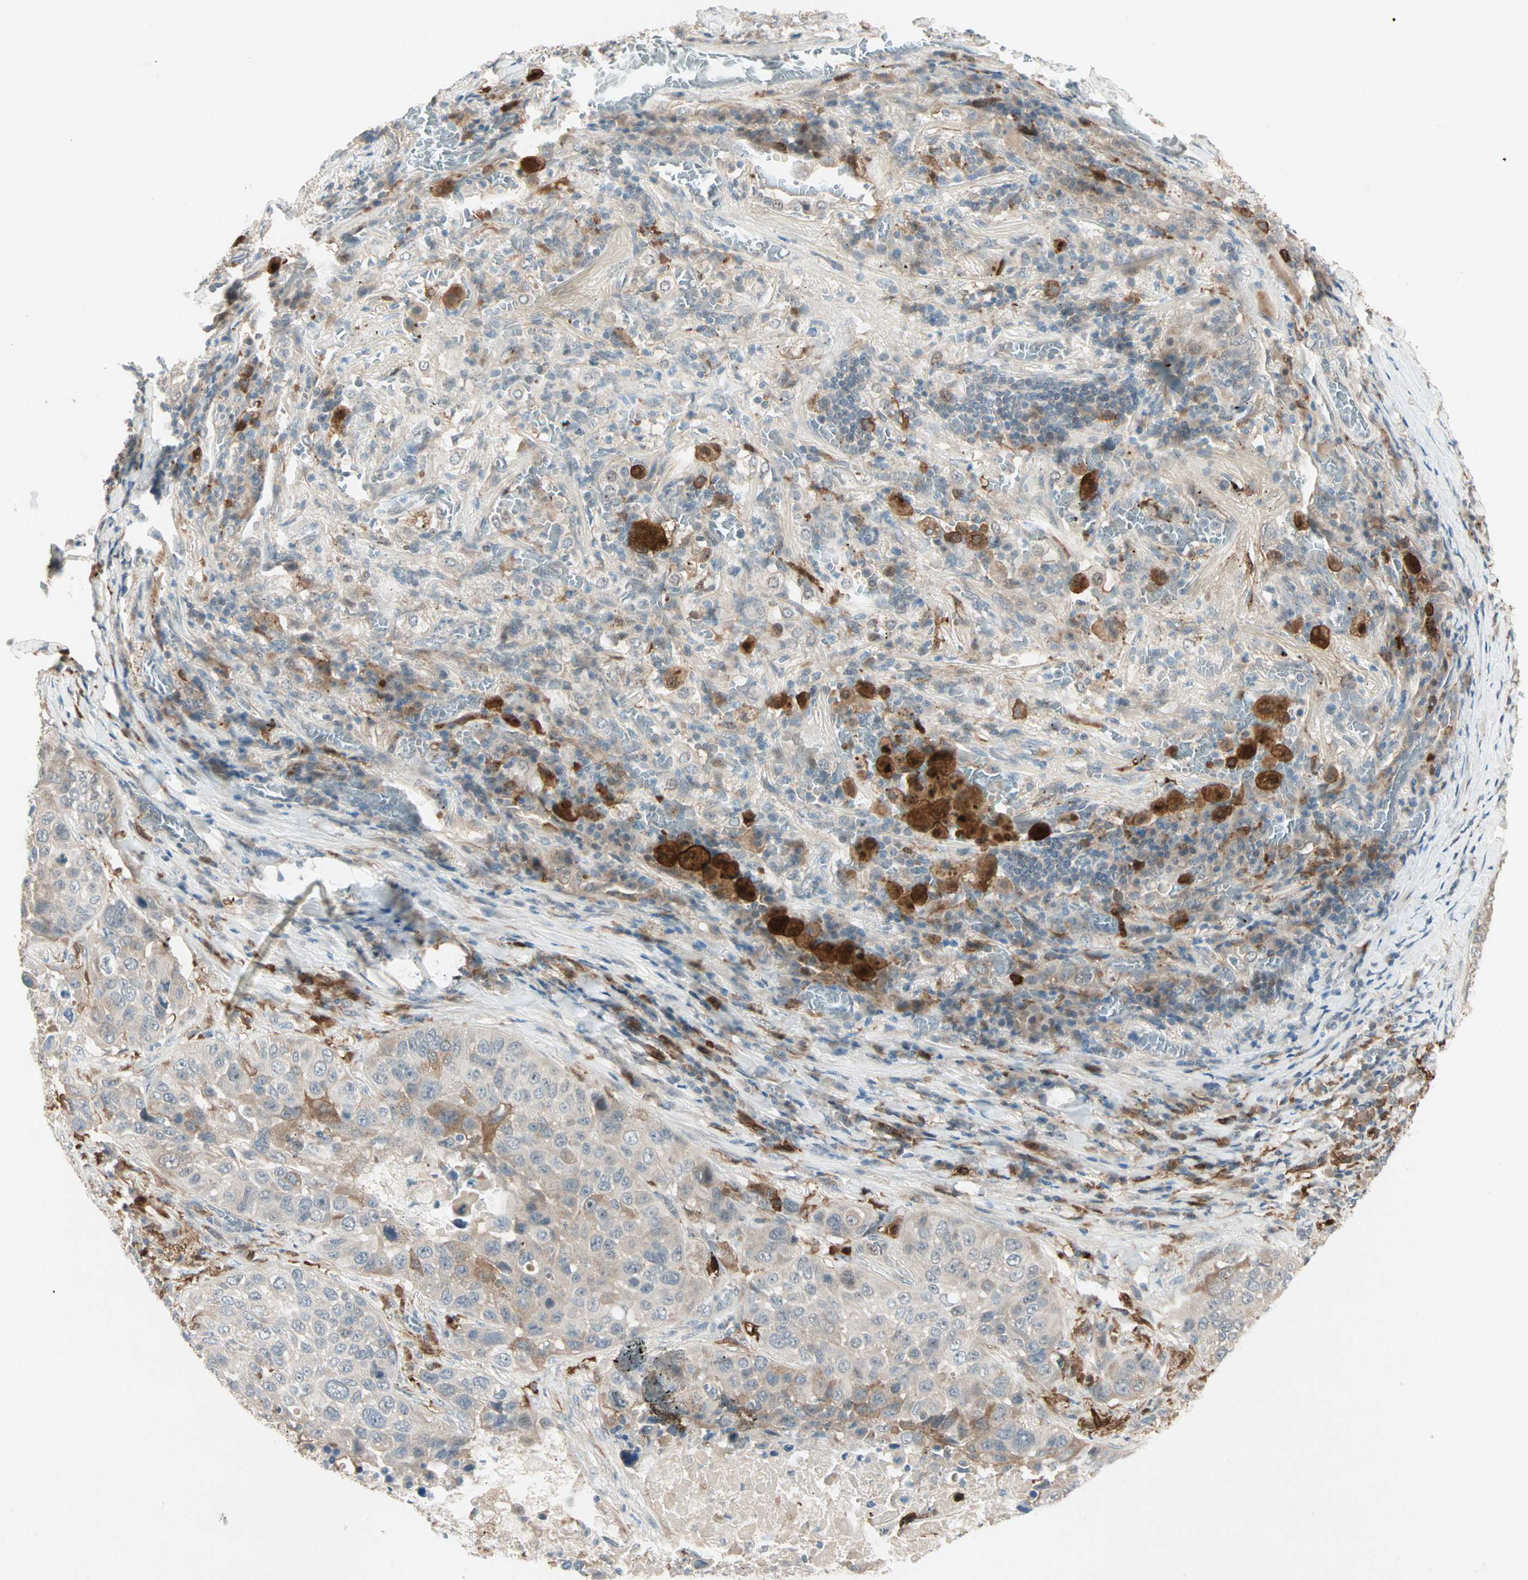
{"staining": {"intensity": "moderate", "quantity": "25%-75%", "location": "cytoplasmic/membranous"}, "tissue": "lung cancer", "cell_type": "Tumor cells", "image_type": "cancer", "snomed": [{"axis": "morphology", "description": "Squamous cell carcinoma, NOS"}, {"axis": "topography", "description": "Lung"}], "caption": "A high-resolution photomicrograph shows immunohistochemistry staining of lung cancer (squamous cell carcinoma), which exhibits moderate cytoplasmic/membranous staining in about 25%-75% of tumor cells.", "gene": "RTL6", "patient": {"sex": "male", "age": 57}}